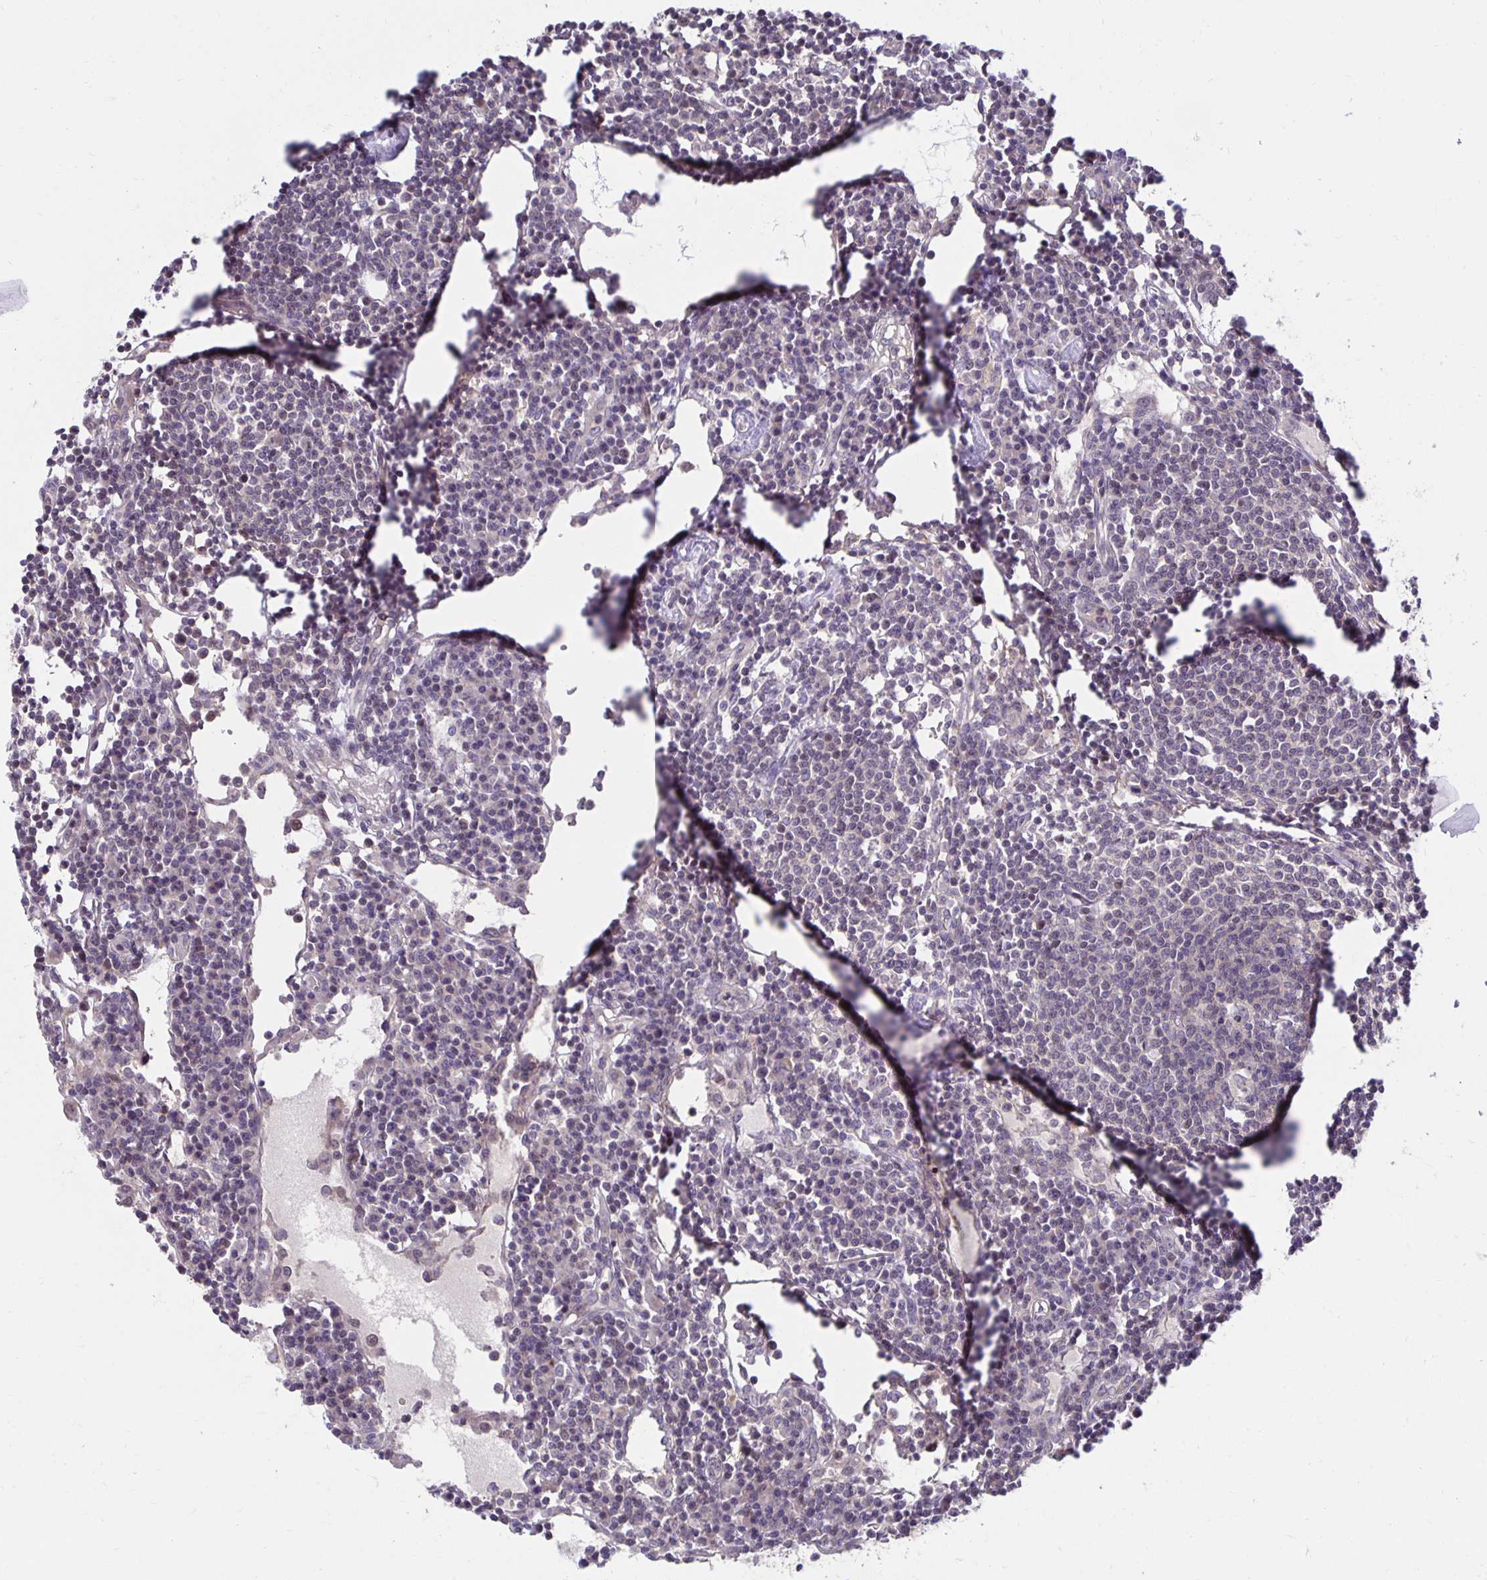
{"staining": {"intensity": "negative", "quantity": "none", "location": "none"}, "tissue": "lymph node", "cell_type": "Germinal center cells", "image_type": "normal", "snomed": [{"axis": "morphology", "description": "Normal tissue, NOS"}, {"axis": "topography", "description": "Lymph node"}], "caption": "There is no significant expression in germinal center cells of lymph node. (DAB IHC visualized using brightfield microscopy, high magnification).", "gene": "MIEN1", "patient": {"sex": "female", "age": 78}}